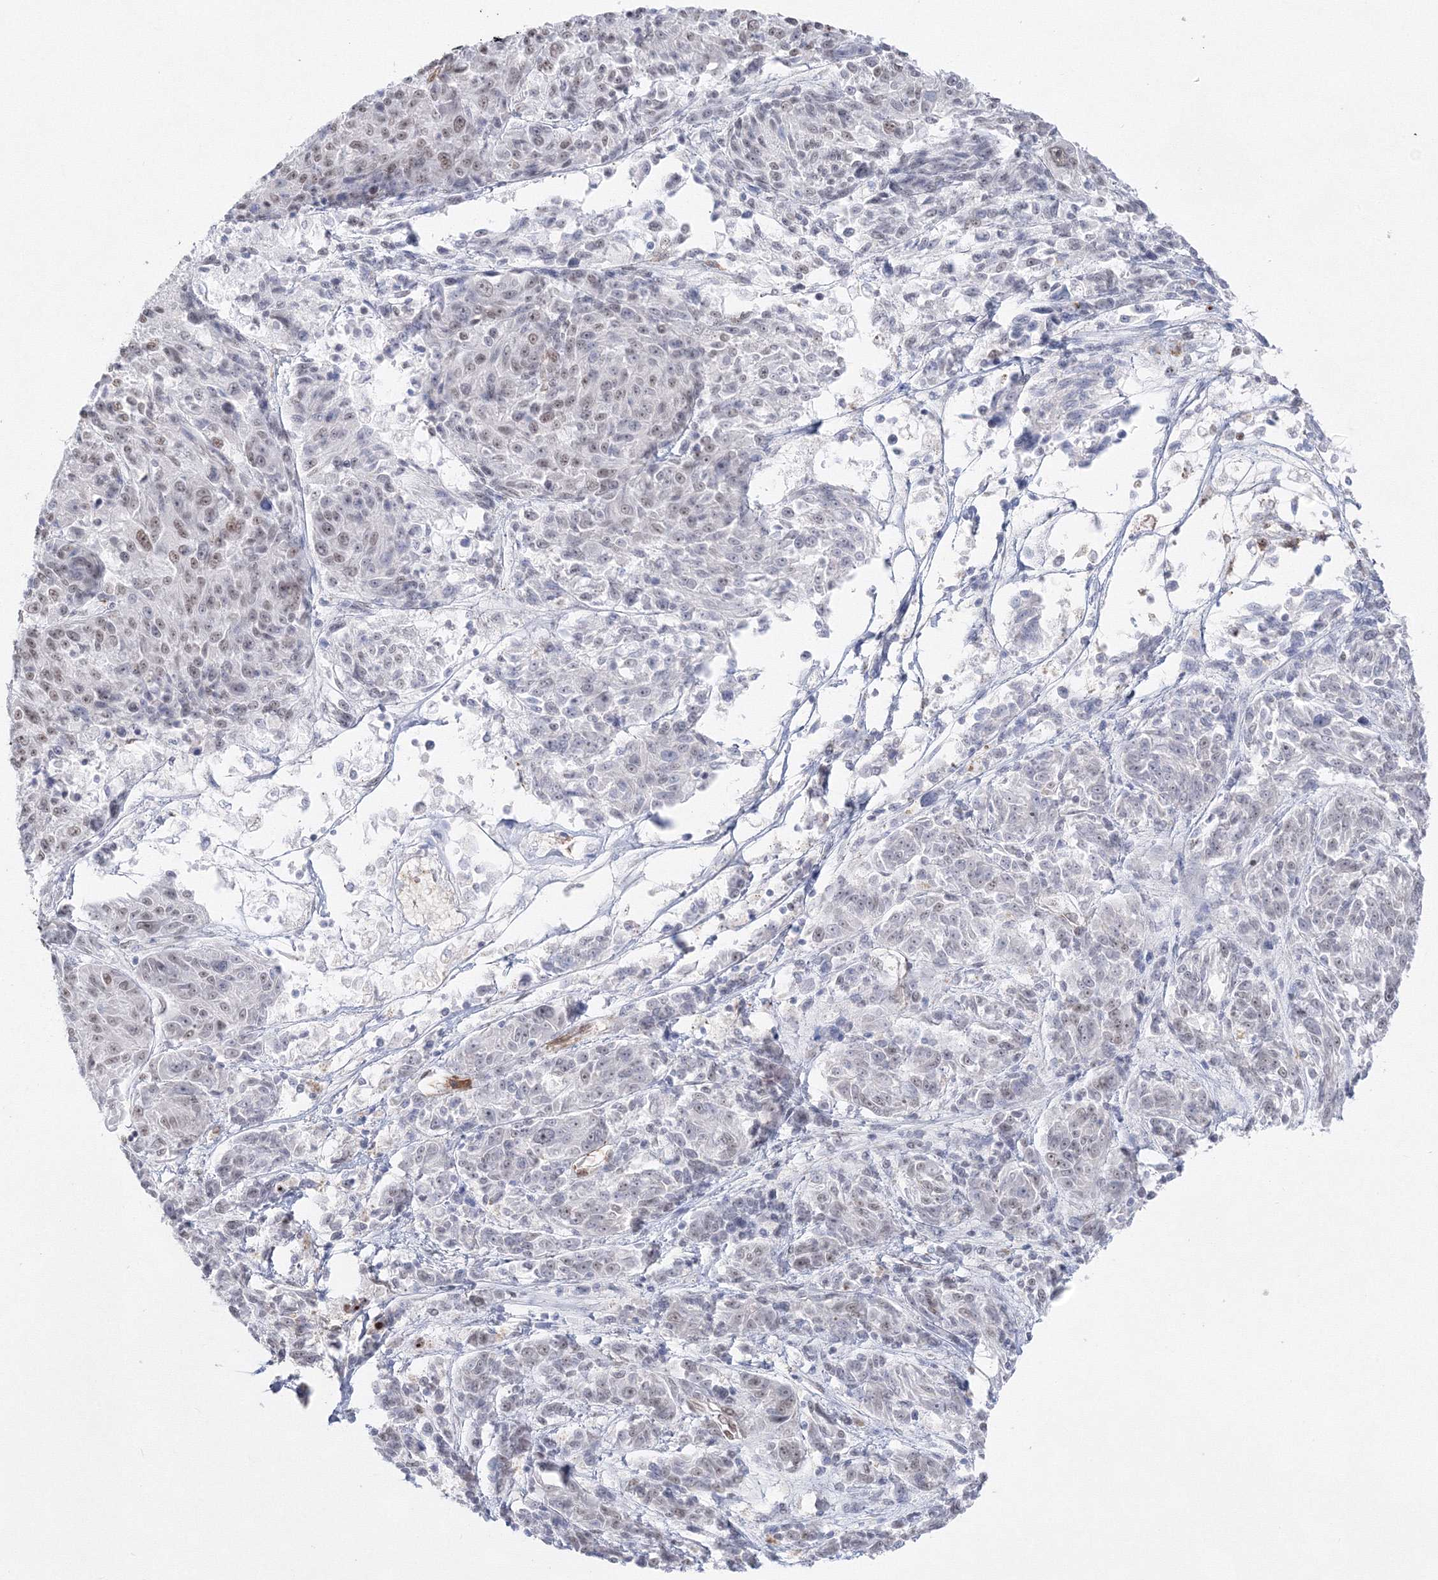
{"staining": {"intensity": "weak", "quantity": "<25%", "location": "nuclear"}, "tissue": "melanoma", "cell_type": "Tumor cells", "image_type": "cancer", "snomed": [{"axis": "morphology", "description": "Malignant melanoma, NOS"}, {"axis": "topography", "description": "Skin"}], "caption": "DAB (3,3'-diaminobenzidine) immunohistochemical staining of melanoma shows no significant positivity in tumor cells.", "gene": "ZNF638", "patient": {"sex": "male", "age": 53}}